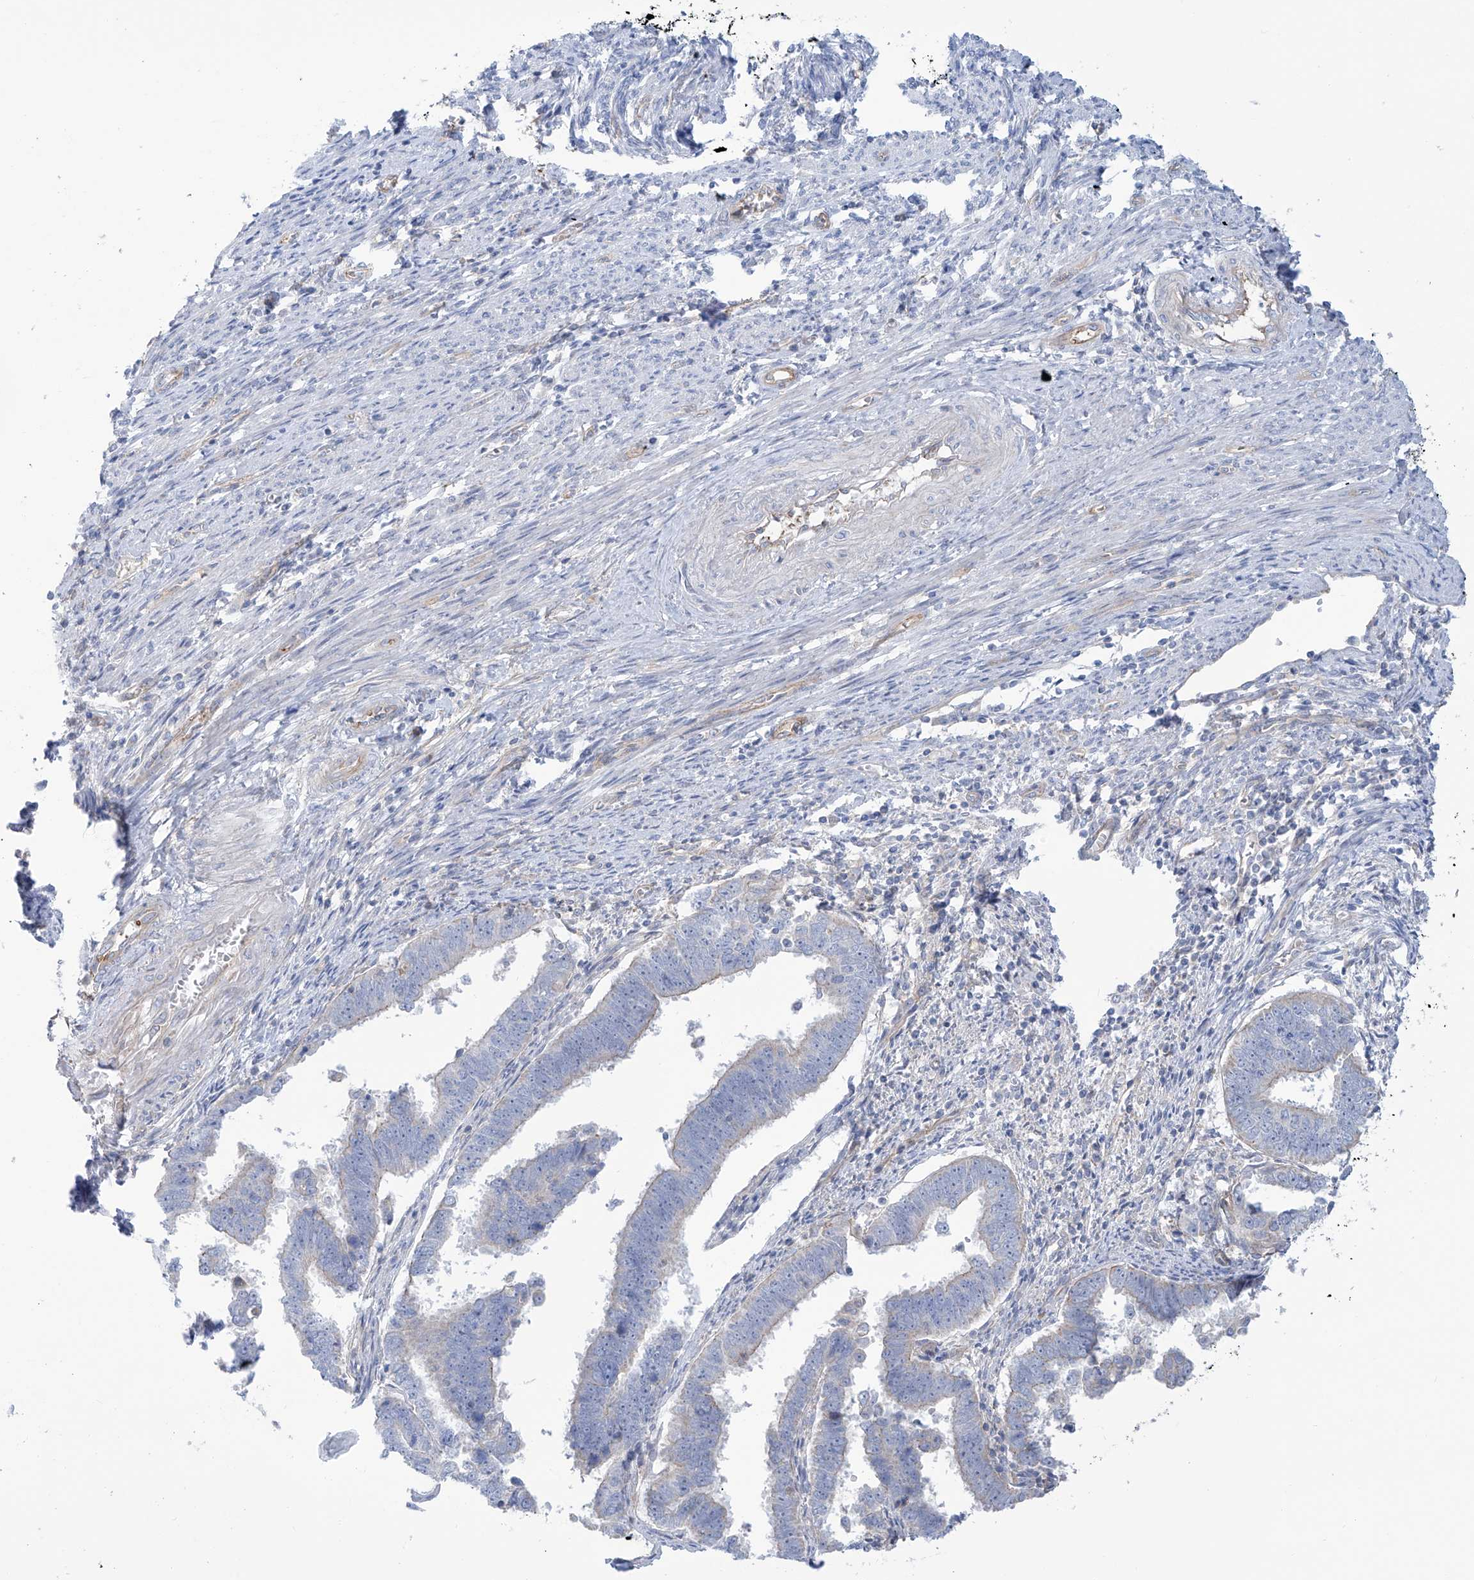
{"staining": {"intensity": "negative", "quantity": "none", "location": "none"}, "tissue": "endometrial cancer", "cell_type": "Tumor cells", "image_type": "cancer", "snomed": [{"axis": "morphology", "description": "Adenocarcinoma, NOS"}, {"axis": "topography", "description": "Endometrium"}], "caption": "This is an immunohistochemistry (IHC) photomicrograph of endometrial cancer (adenocarcinoma). There is no expression in tumor cells.", "gene": "TMEM209", "patient": {"sex": "female", "age": 75}}